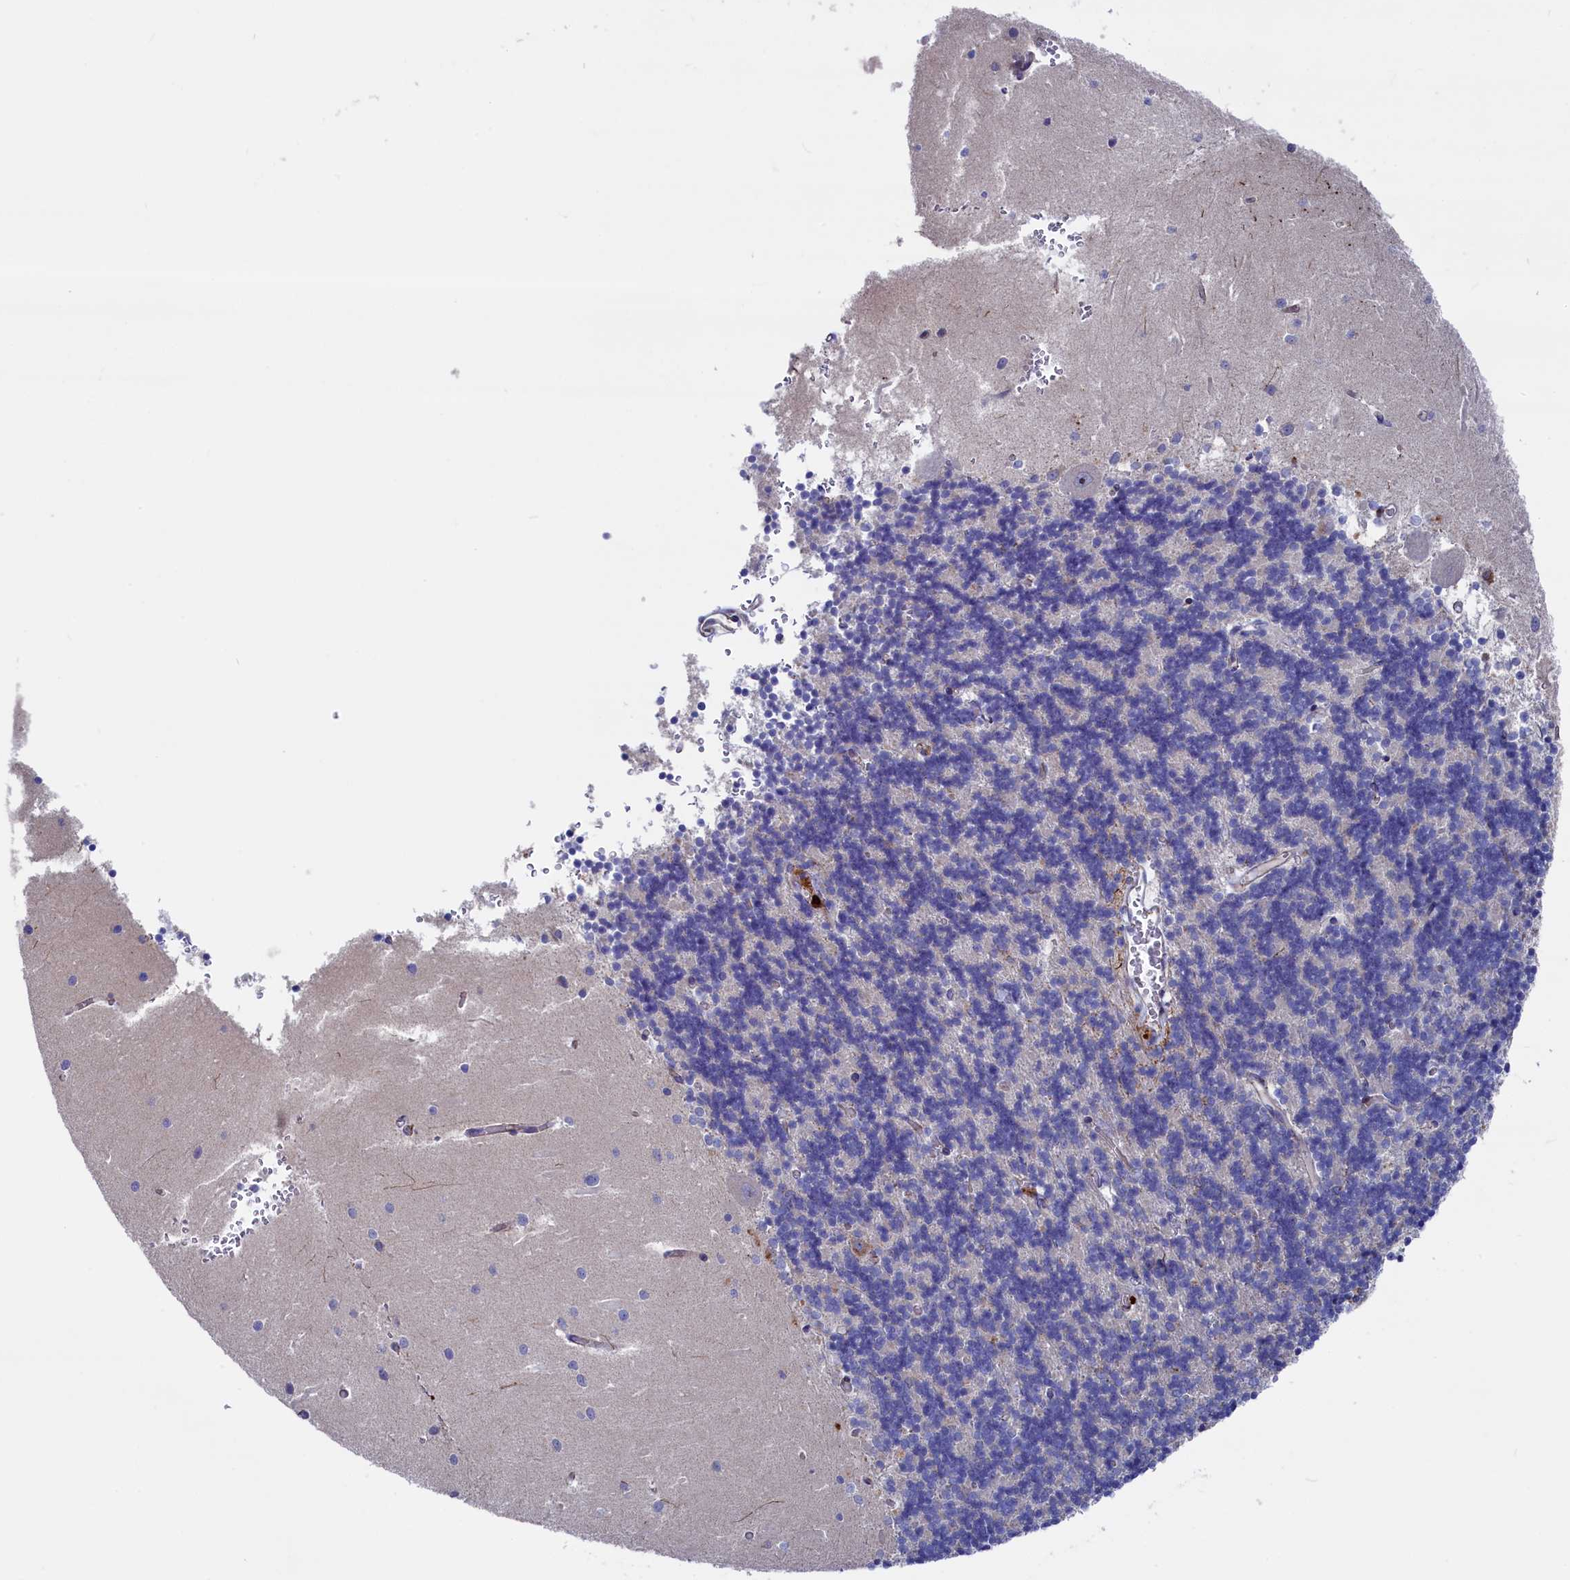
{"staining": {"intensity": "negative", "quantity": "none", "location": "none"}, "tissue": "cerebellum", "cell_type": "Cells in granular layer", "image_type": "normal", "snomed": [{"axis": "morphology", "description": "Normal tissue, NOS"}, {"axis": "topography", "description": "Cerebellum"}], "caption": "This is an IHC histopathology image of normal cerebellum. There is no expression in cells in granular layer.", "gene": "NUDT7", "patient": {"sex": "male", "age": 37}}